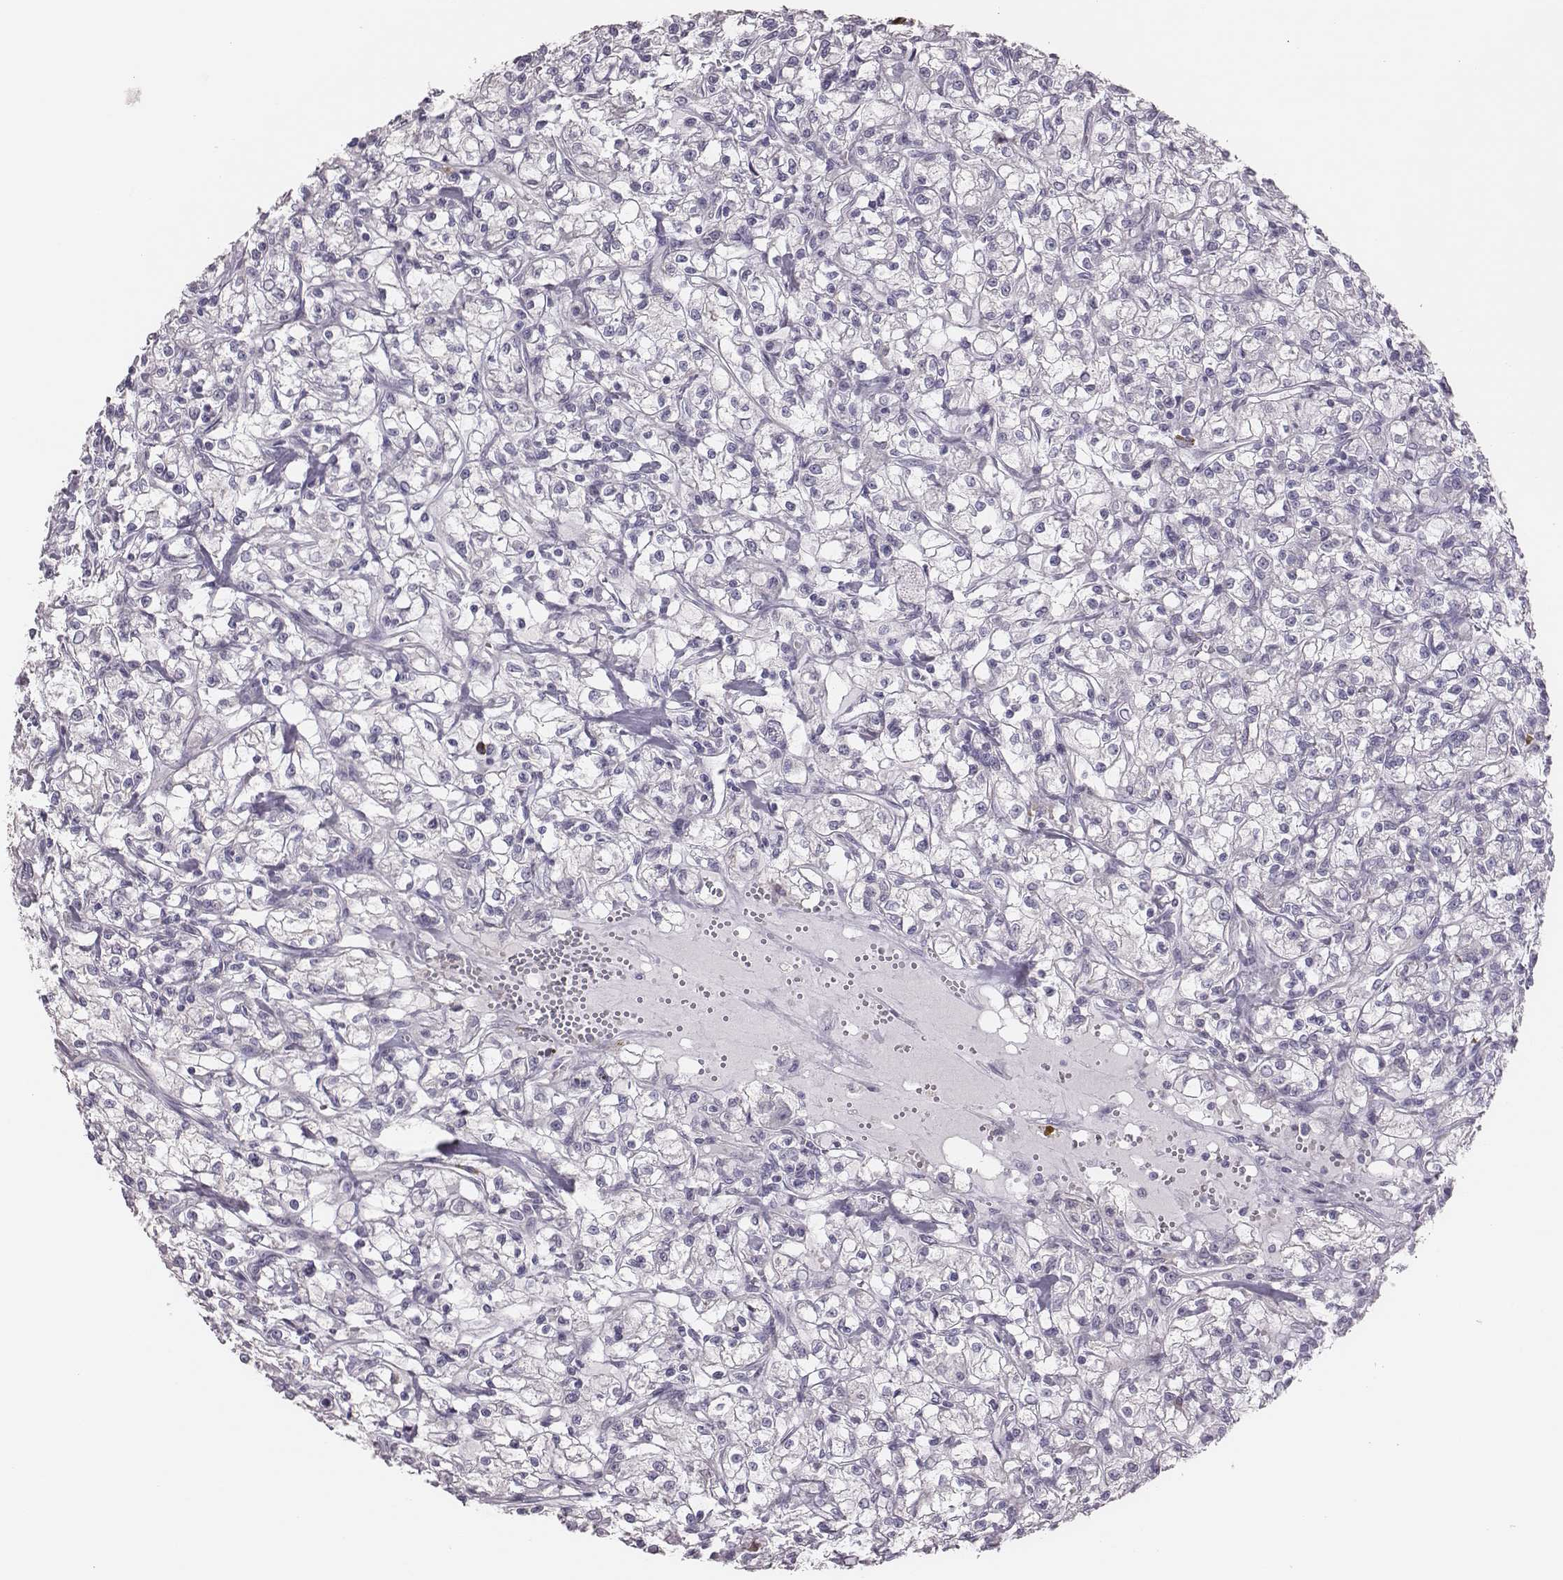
{"staining": {"intensity": "negative", "quantity": "none", "location": "none"}, "tissue": "renal cancer", "cell_type": "Tumor cells", "image_type": "cancer", "snomed": [{"axis": "morphology", "description": "Adenocarcinoma, NOS"}, {"axis": "topography", "description": "Kidney"}], "caption": "Human renal cancer stained for a protein using immunohistochemistry (IHC) displays no positivity in tumor cells.", "gene": "PBK", "patient": {"sex": "female", "age": 59}}